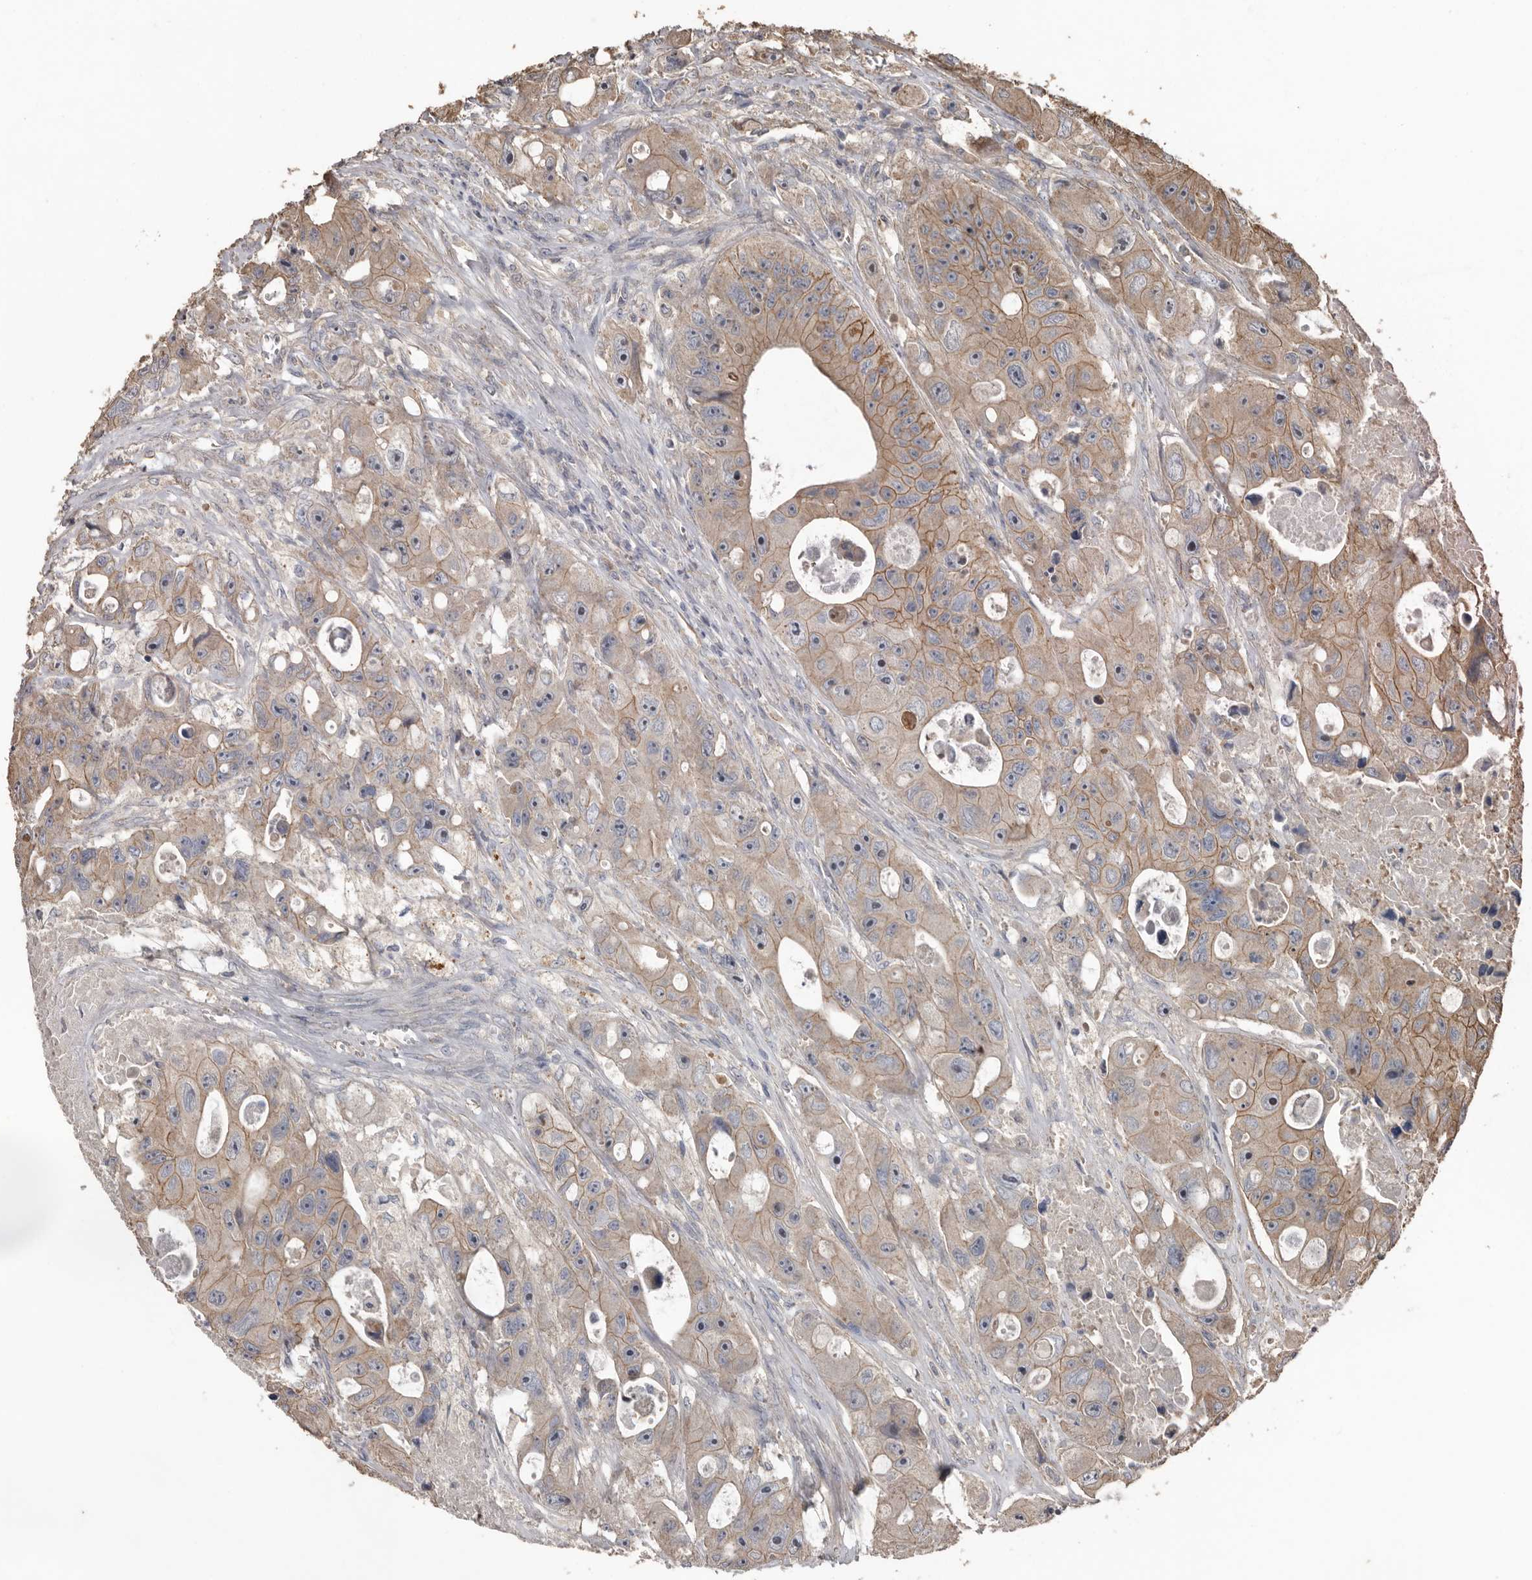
{"staining": {"intensity": "moderate", "quantity": "25%-75%", "location": "cytoplasmic/membranous"}, "tissue": "colorectal cancer", "cell_type": "Tumor cells", "image_type": "cancer", "snomed": [{"axis": "morphology", "description": "Adenocarcinoma, NOS"}, {"axis": "topography", "description": "Colon"}], "caption": "Immunohistochemistry (IHC) (DAB) staining of human colorectal adenocarcinoma shows moderate cytoplasmic/membranous protein staining in approximately 25%-75% of tumor cells.", "gene": "HYAL4", "patient": {"sex": "female", "age": 46}}